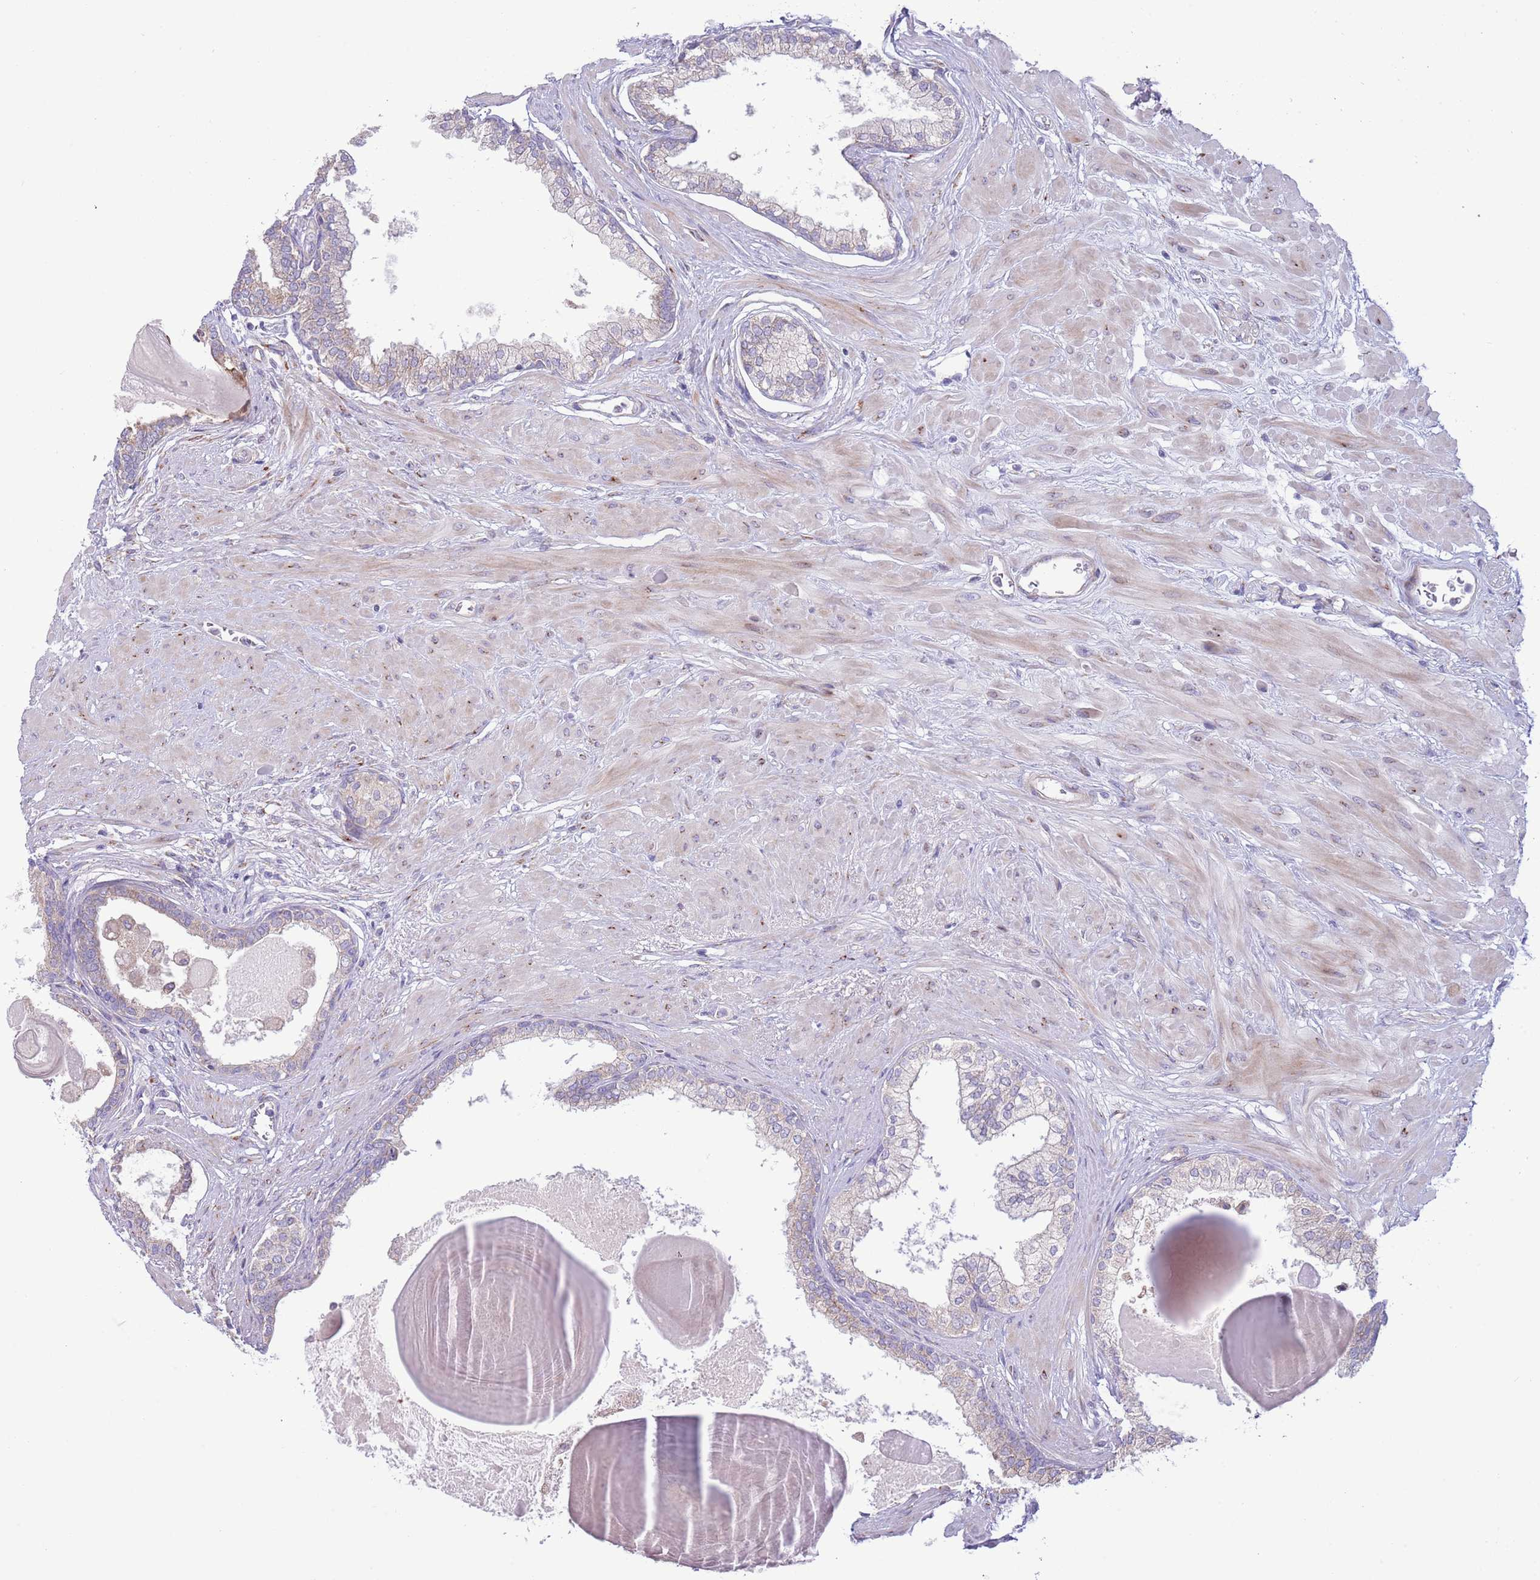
{"staining": {"intensity": "weak", "quantity": "25%-75%", "location": "cytoplasmic/membranous"}, "tissue": "prostate", "cell_type": "Glandular cells", "image_type": "normal", "snomed": [{"axis": "morphology", "description": "Normal tissue, NOS"}, {"axis": "topography", "description": "Prostate"}], "caption": "Immunohistochemistry (IHC) photomicrograph of normal prostate stained for a protein (brown), which exhibits low levels of weak cytoplasmic/membranous expression in about 25%-75% of glandular cells.", "gene": "TOMM5", "patient": {"sex": "male", "age": 57}}